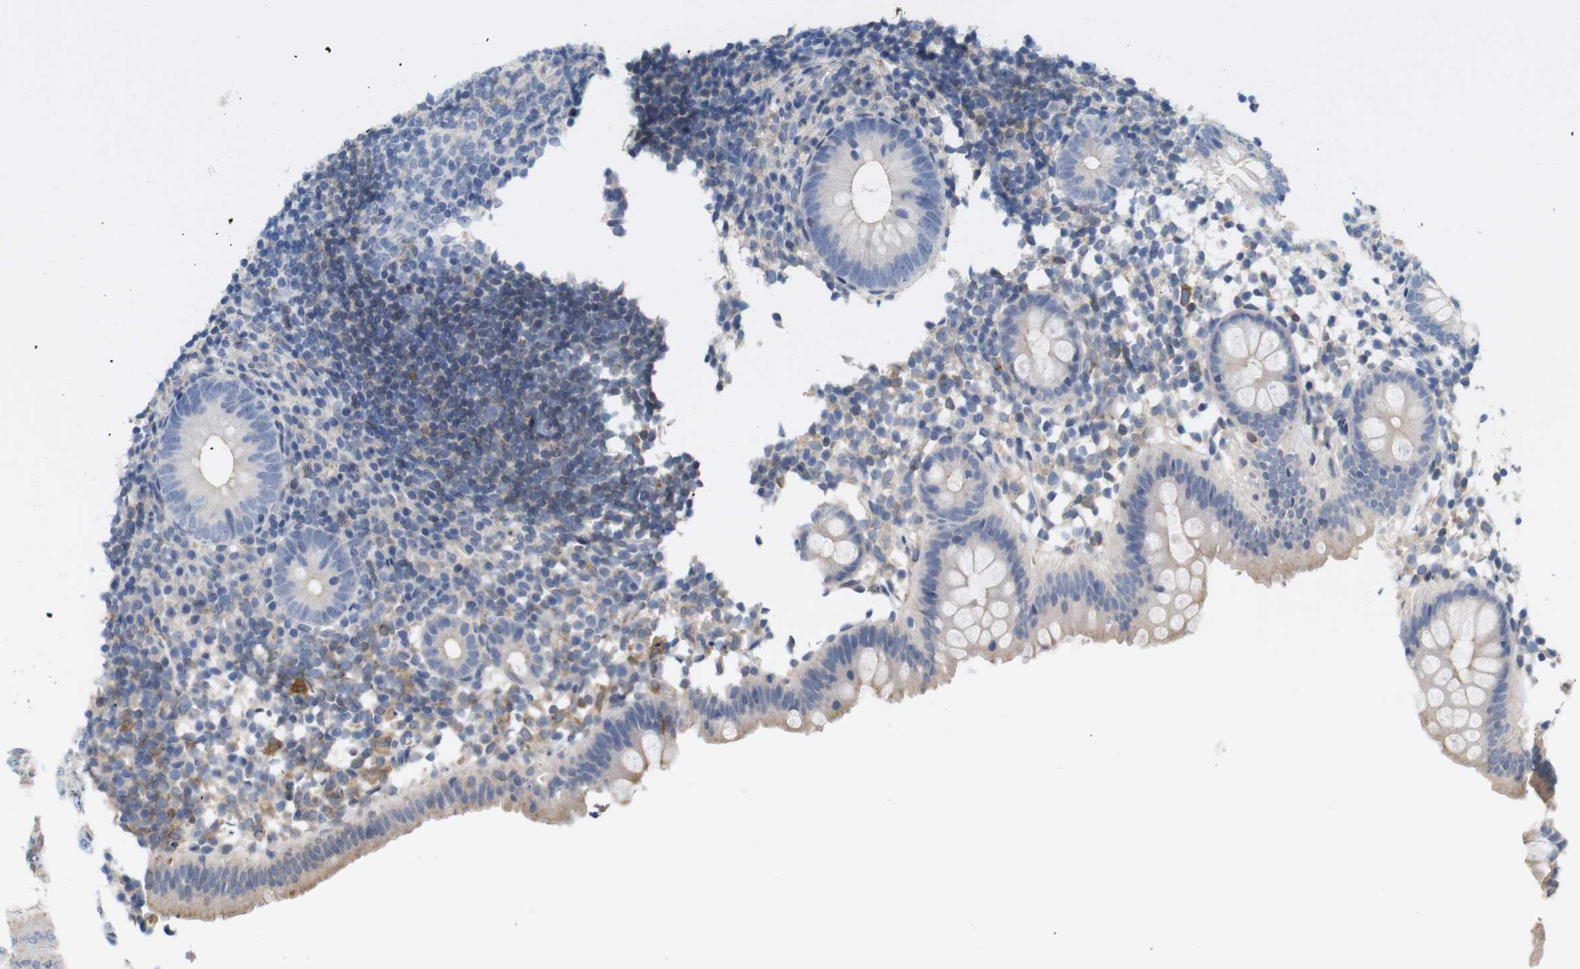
{"staining": {"intensity": "weak", "quantity": "<25%", "location": "cytoplasmic/membranous"}, "tissue": "appendix", "cell_type": "Glandular cells", "image_type": "normal", "snomed": [{"axis": "morphology", "description": "Normal tissue, NOS"}, {"axis": "topography", "description": "Appendix"}], "caption": "Normal appendix was stained to show a protein in brown. There is no significant expression in glandular cells. (DAB (3,3'-diaminobenzidine) immunohistochemistry visualized using brightfield microscopy, high magnification).", "gene": "ITPR1", "patient": {"sex": "female", "age": 20}}